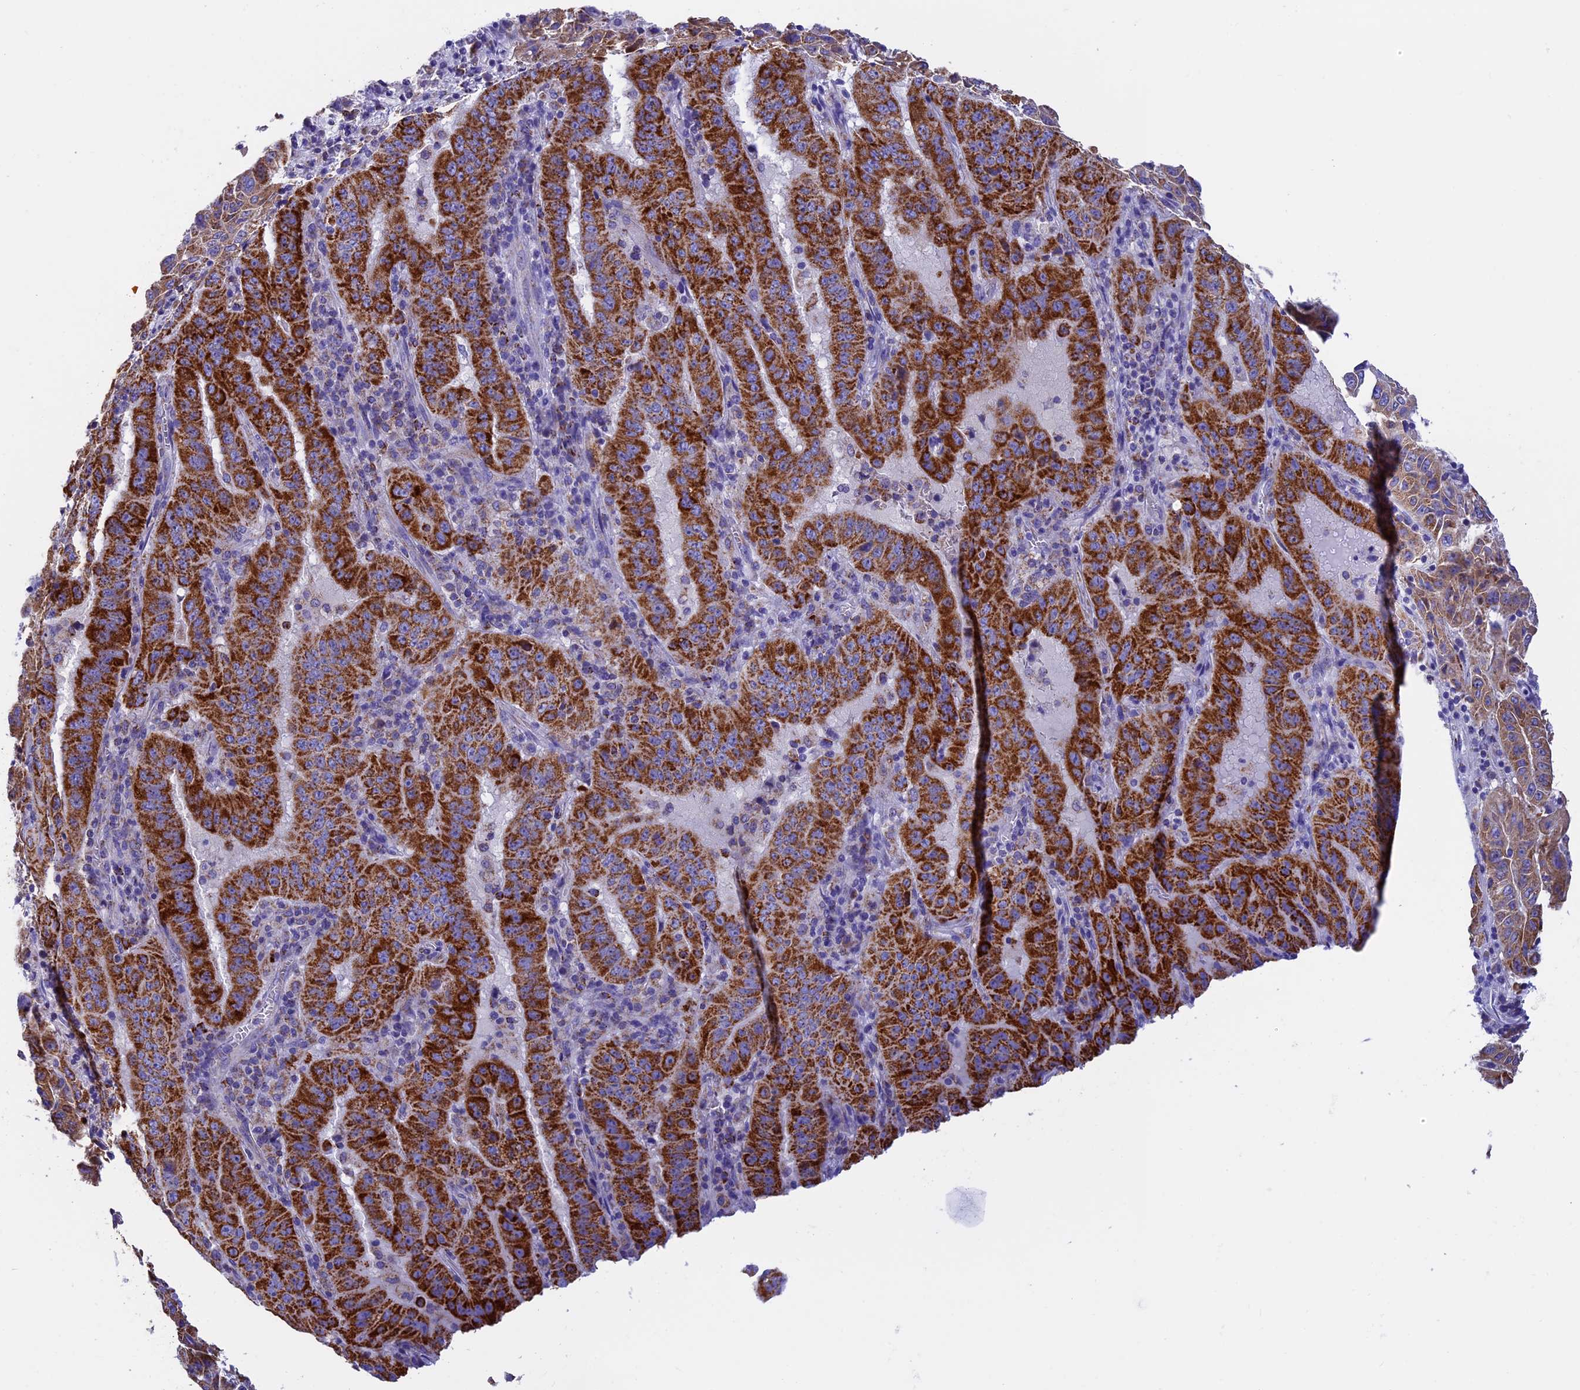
{"staining": {"intensity": "strong", "quantity": ">75%", "location": "cytoplasmic/membranous"}, "tissue": "pancreatic cancer", "cell_type": "Tumor cells", "image_type": "cancer", "snomed": [{"axis": "morphology", "description": "Adenocarcinoma, NOS"}, {"axis": "topography", "description": "Pancreas"}], "caption": "Immunohistochemical staining of pancreatic cancer reveals high levels of strong cytoplasmic/membranous protein positivity in about >75% of tumor cells. The protein of interest is shown in brown color, while the nuclei are stained blue.", "gene": "SLC8B1", "patient": {"sex": "male", "age": 63}}